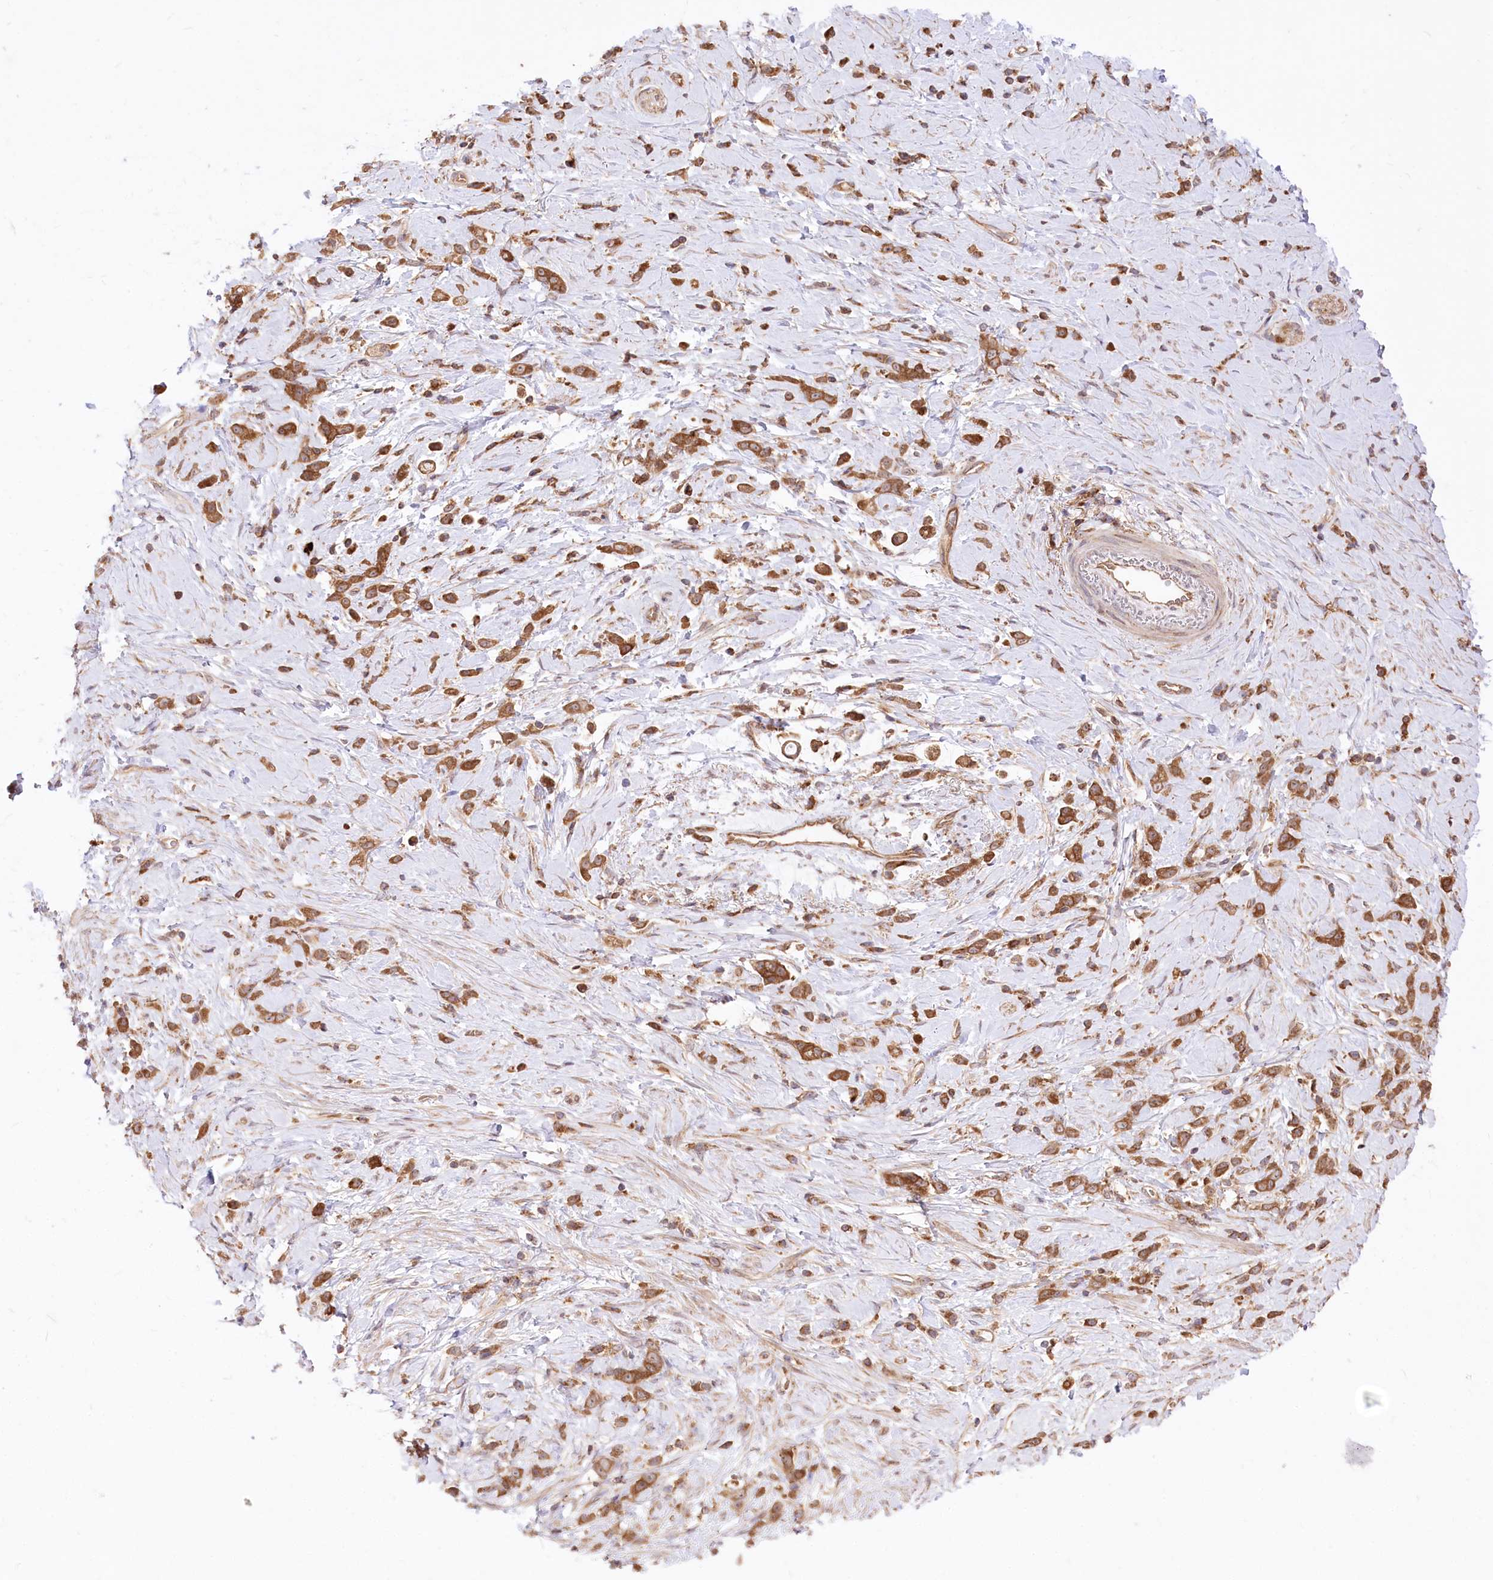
{"staining": {"intensity": "moderate", "quantity": ">75%", "location": "cytoplasmic/membranous"}, "tissue": "stomach cancer", "cell_type": "Tumor cells", "image_type": "cancer", "snomed": [{"axis": "morphology", "description": "Adenocarcinoma, NOS"}, {"axis": "topography", "description": "Stomach"}], "caption": "Protein staining exhibits moderate cytoplasmic/membranous expression in about >75% of tumor cells in stomach cancer (adenocarcinoma).", "gene": "XYLB", "patient": {"sex": "female", "age": 60}}